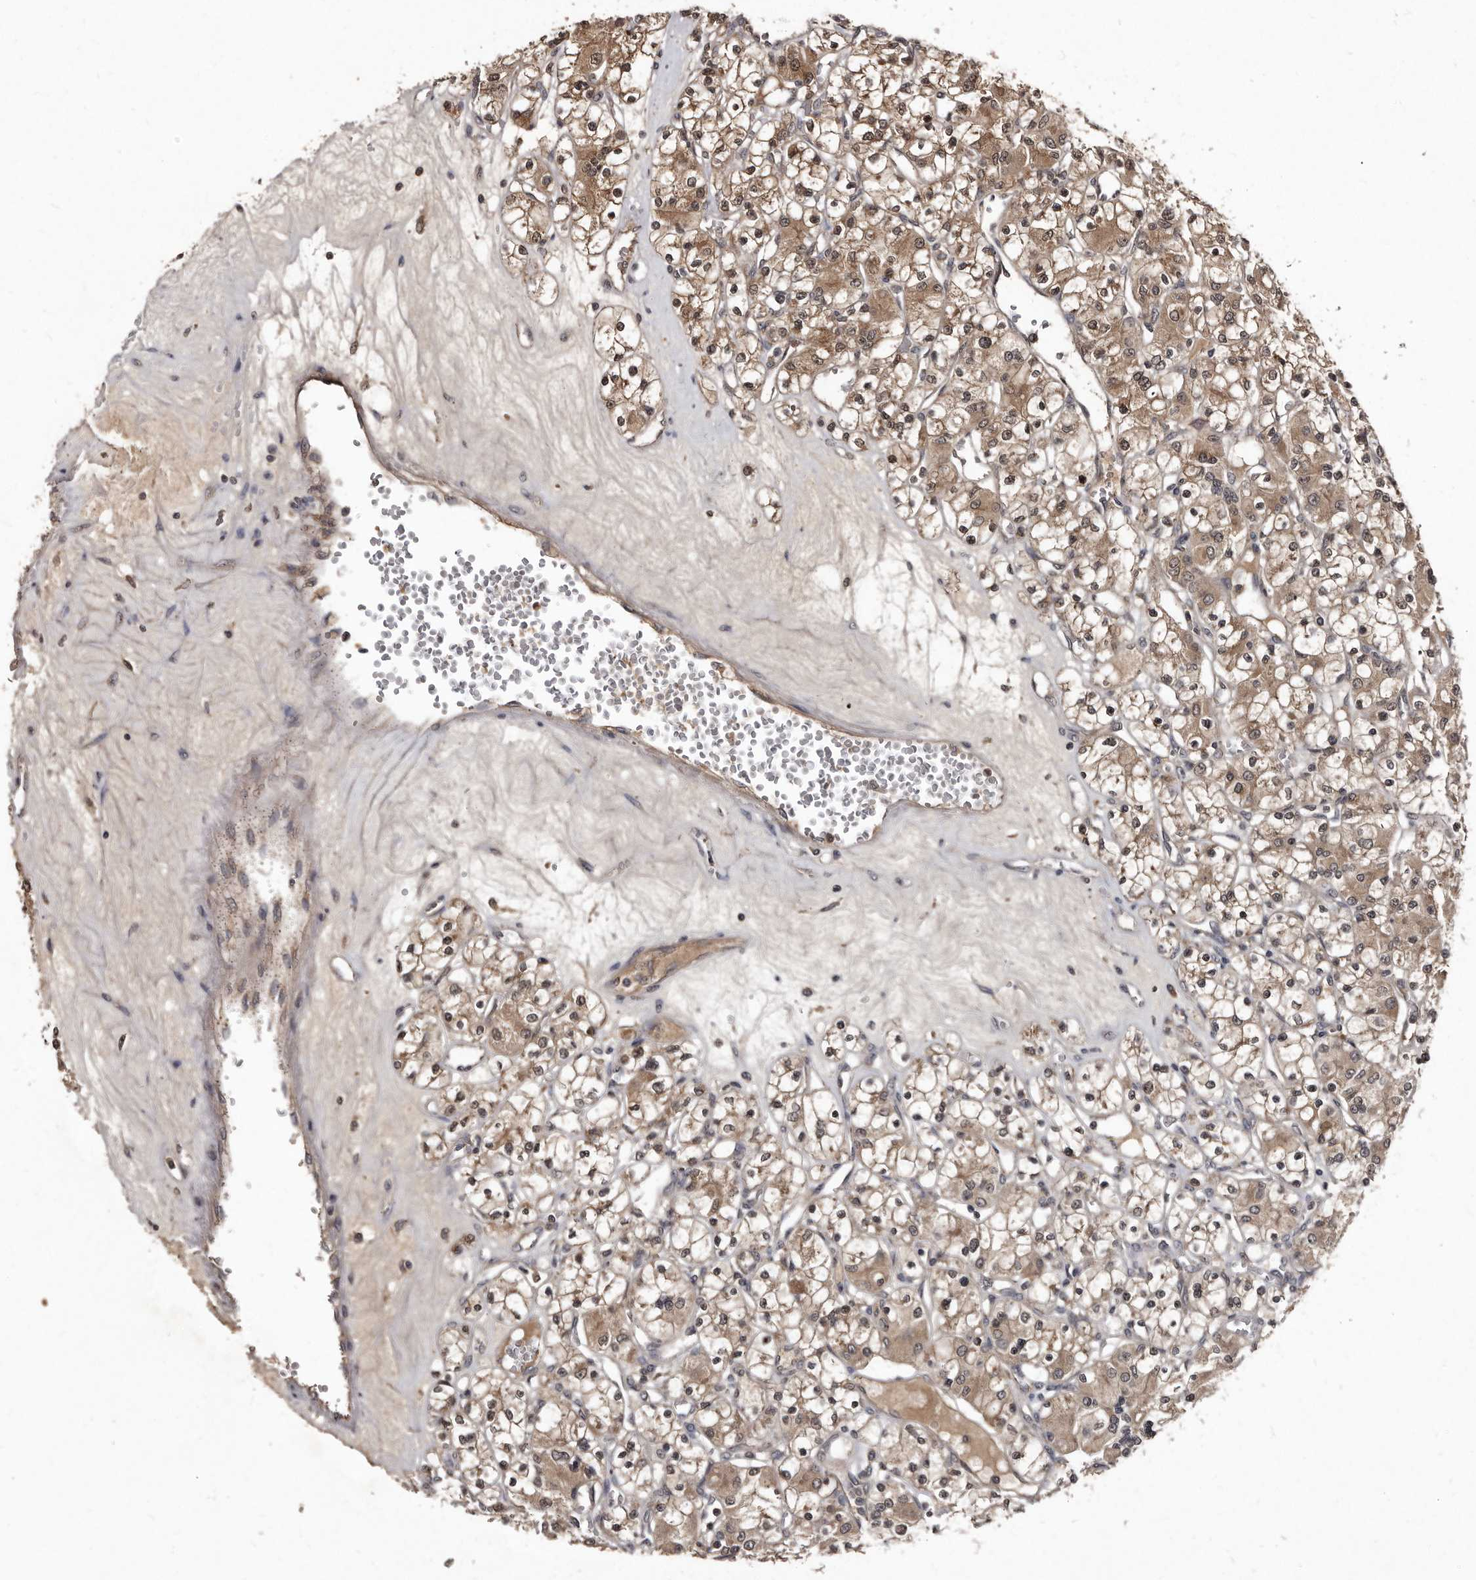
{"staining": {"intensity": "moderate", "quantity": ">75%", "location": "cytoplasmic/membranous,nuclear"}, "tissue": "renal cancer", "cell_type": "Tumor cells", "image_type": "cancer", "snomed": [{"axis": "morphology", "description": "Adenocarcinoma, NOS"}, {"axis": "topography", "description": "Kidney"}], "caption": "A medium amount of moderate cytoplasmic/membranous and nuclear positivity is present in approximately >75% of tumor cells in renal cancer (adenocarcinoma) tissue.", "gene": "PMVK", "patient": {"sex": "female", "age": 59}}